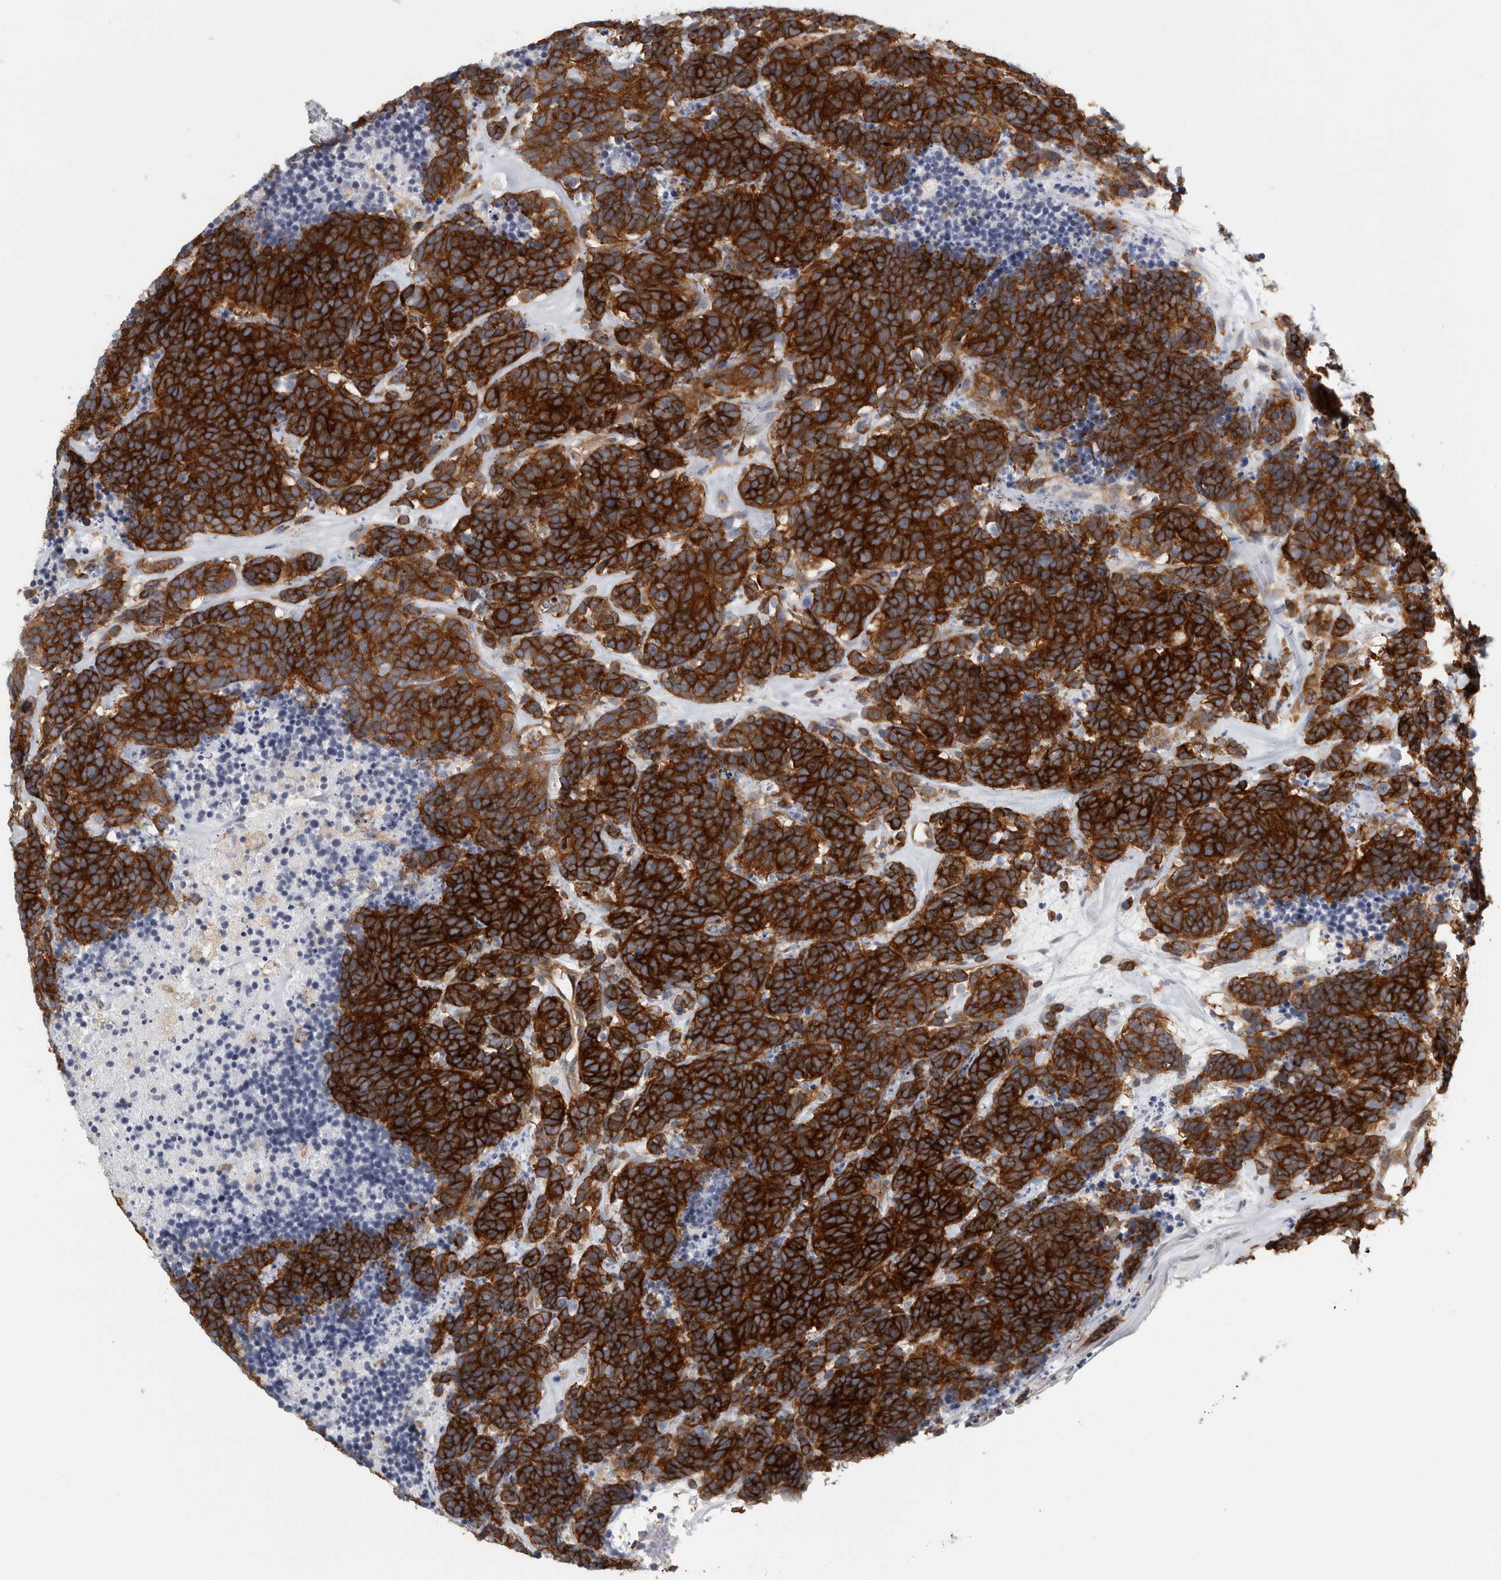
{"staining": {"intensity": "strong", "quantity": ">75%", "location": "cytoplasmic/membranous"}, "tissue": "carcinoid", "cell_type": "Tumor cells", "image_type": "cancer", "snomed": [{"axis": "morphology", "description": "Carcinoma, NOS"}, {"axis": "morphology", "description": "Carcinoid, malignant, NOS"}, {"axis": "topography", "description": "Urinary bladder"}], "caption": "There is high levels of strong cytoplasmic/membranous positivity in tumor cells of carcinoid, as demonstrated by immunohistochemical staining (brown color).", "gene": "PEX6", "patient": {"sex": "male", "age": 57}}